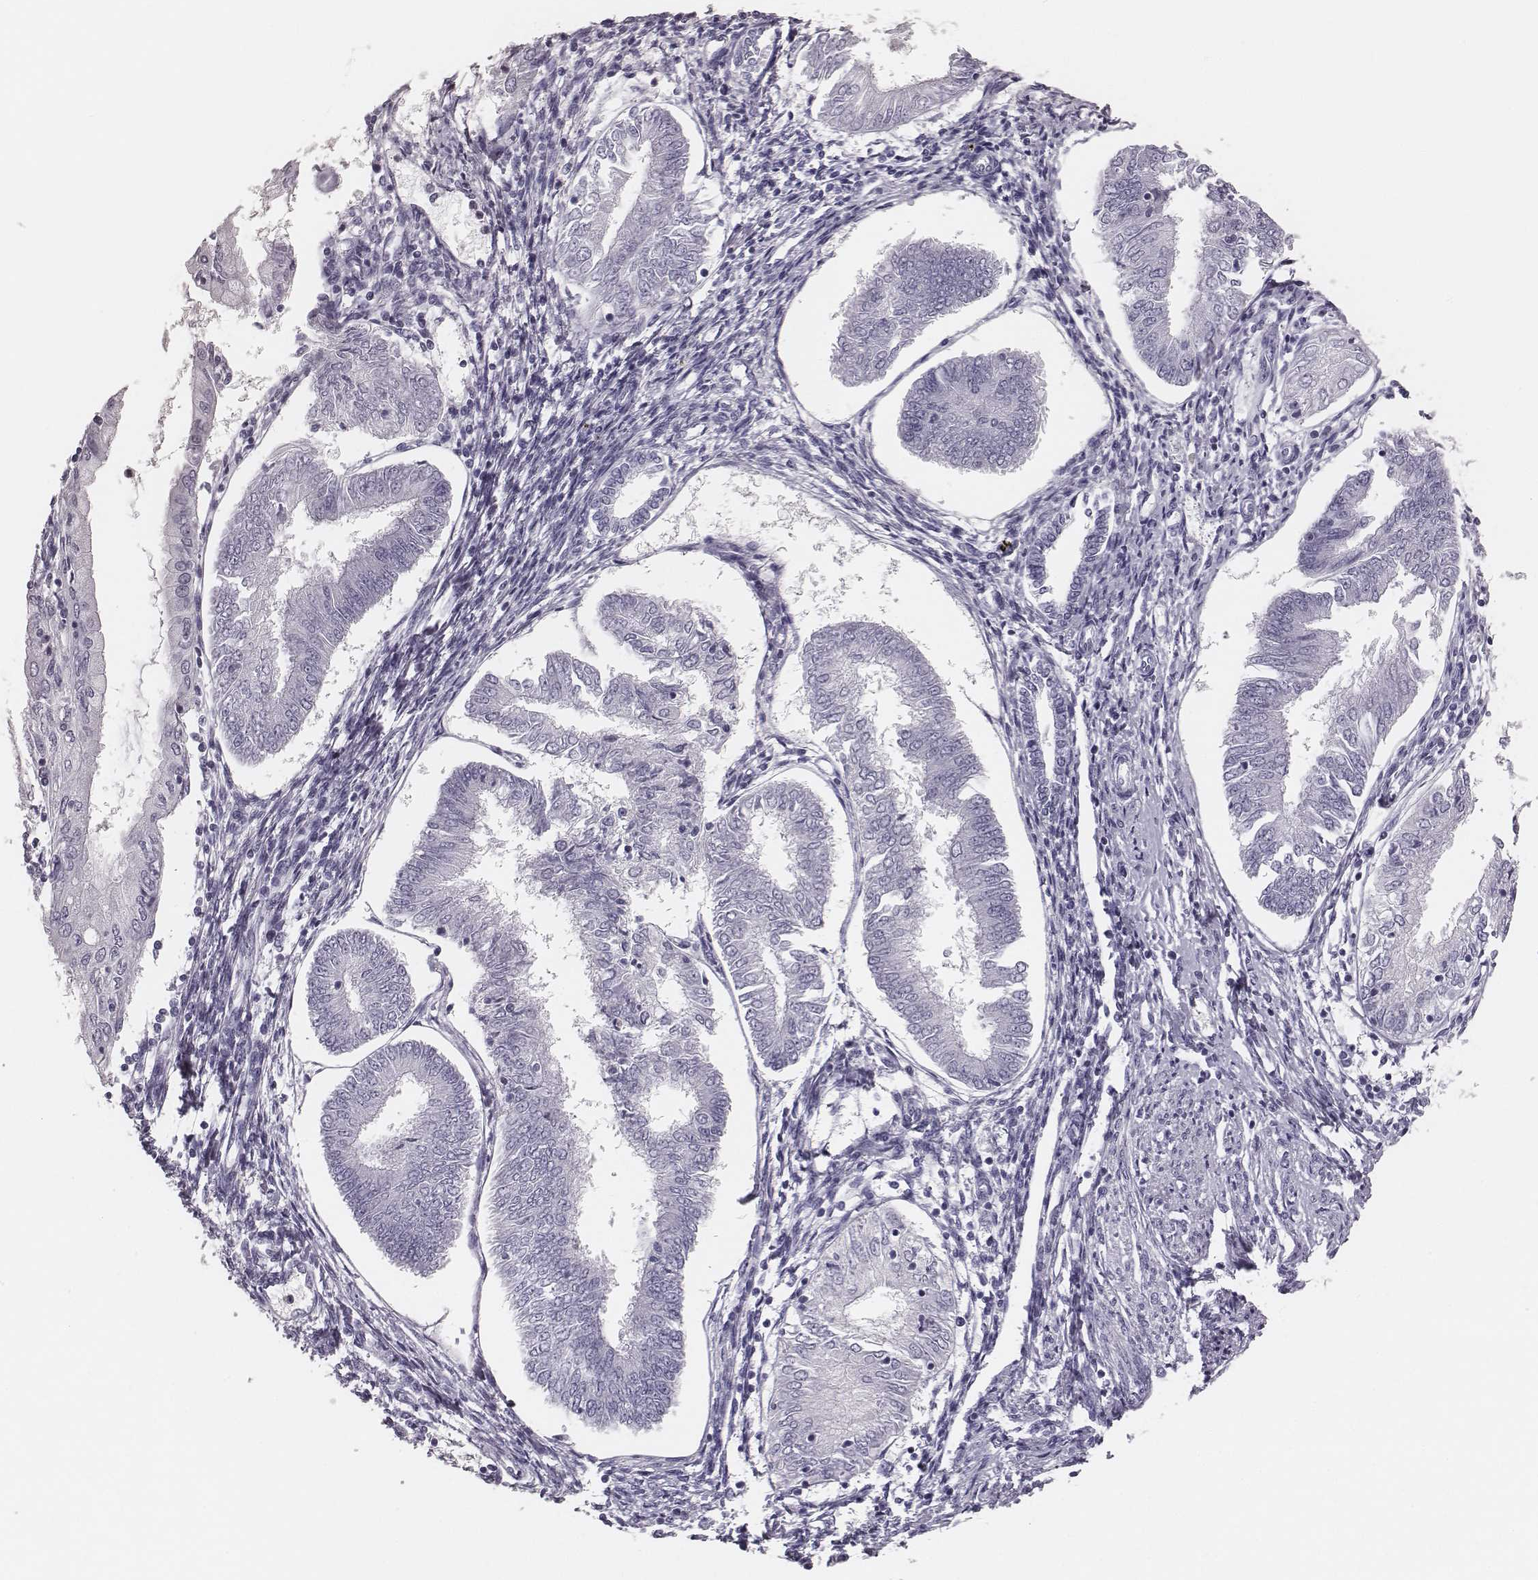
{"staining": {"intensity": "negative", "quantity": "none", "location": "none"}, "tissue": "endometrial cancer", "cell_type": "Tumor cells", "image_type": "cancer", "snomed": [{"axis": "morphology", "description": "Adenocarcinoma, NOS"}, {"axis": "topography", "description": "Endometrium"}], "caption": "The photomicrograph demonstrates no significant positivity in tumor cells of adenocarcinoma (endometrial).", "gene": "CSH1", "patient": {"sex": "female", "age": 68}}